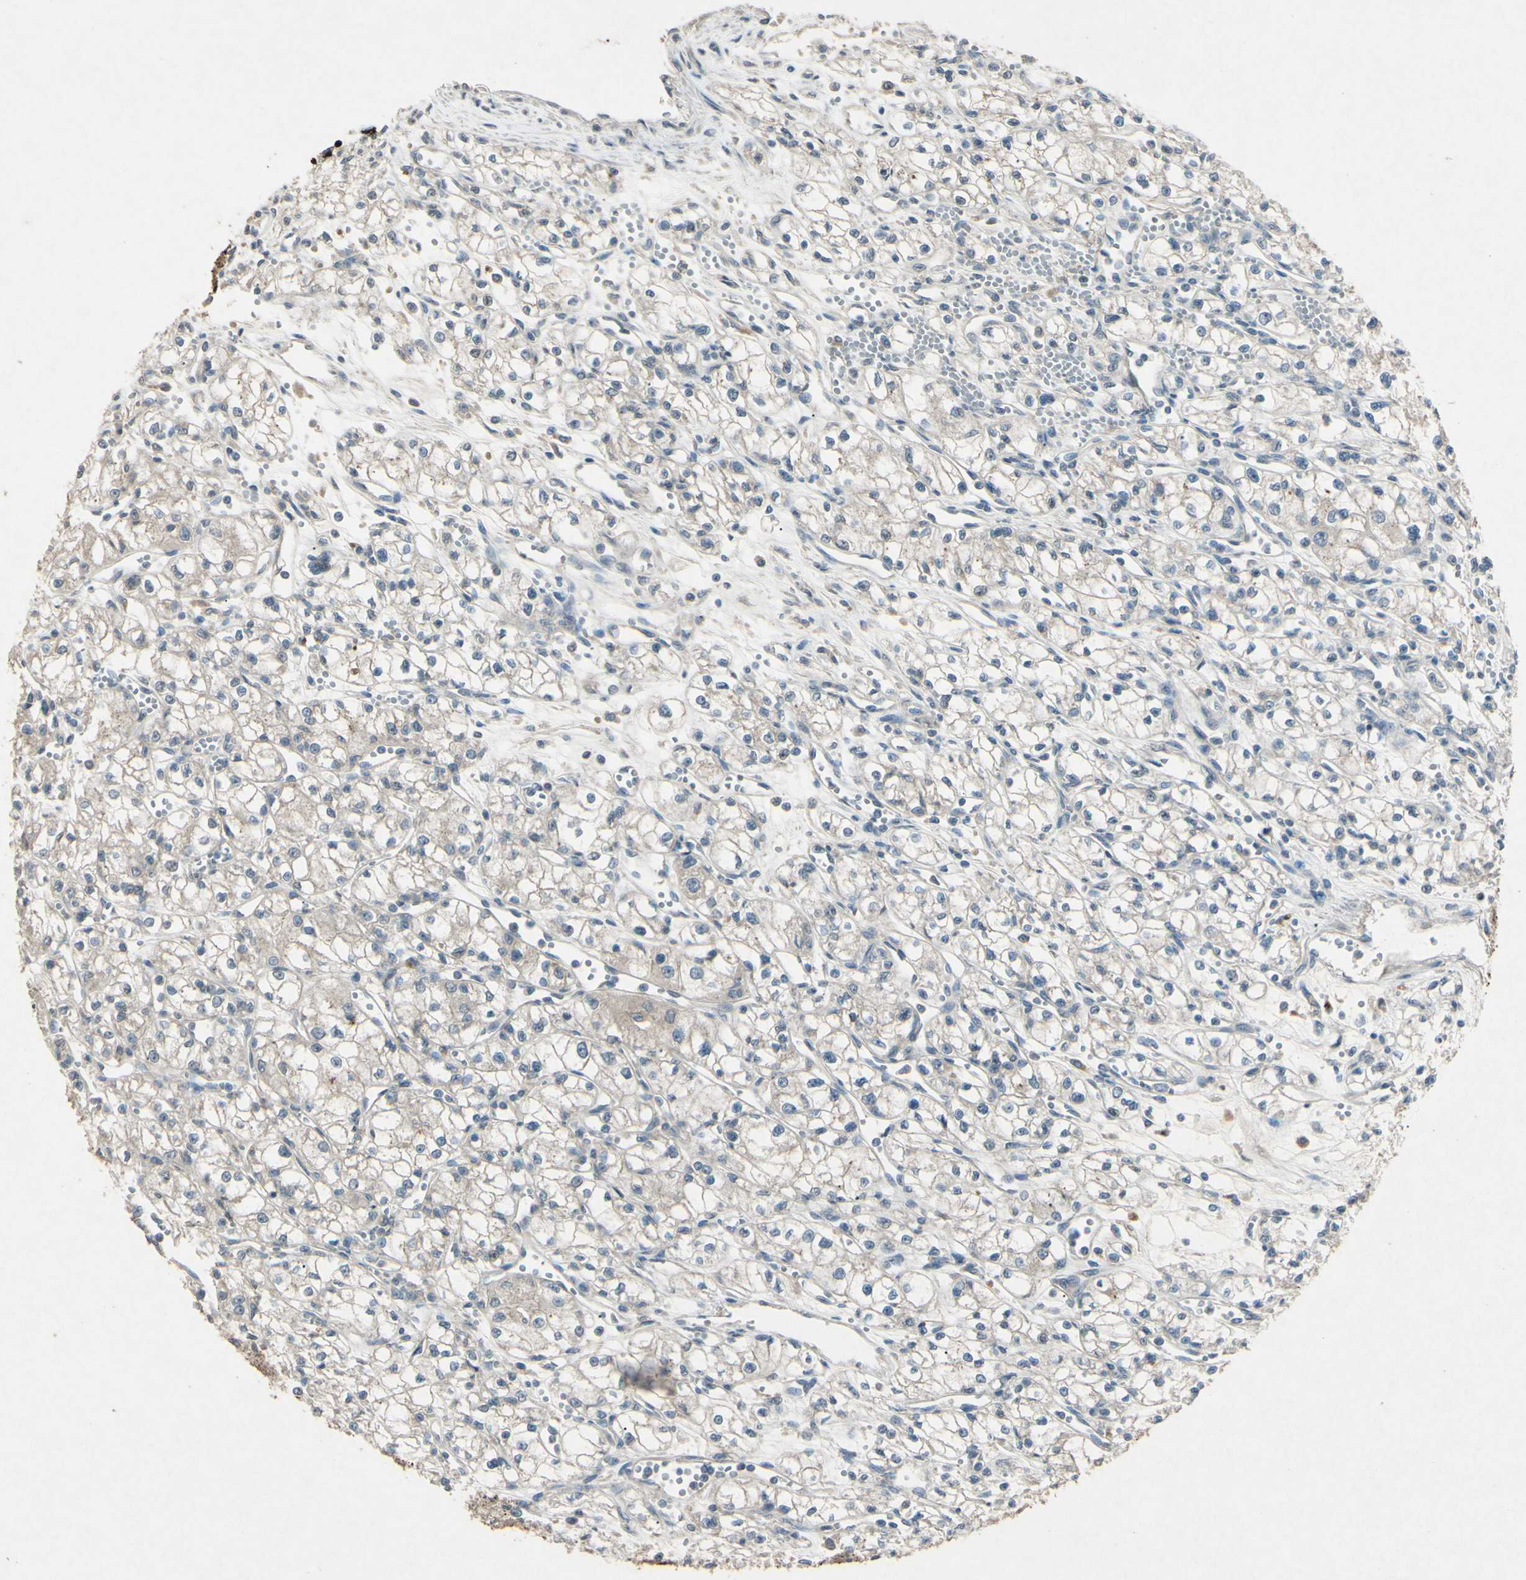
{"staining": {"intensity": "weak", "quantity": "<25%", "location": "cytoplasmic/membranous"}, "tissue": "renal cancer", "cell_type": "Tumor cells", "image_type": "cancer", "snomed": [{"axis": "morphology", "description": "Normal tissue, NOS"}, {"axis": "morphology", "description": "Adenocarcinoma, NOS"}, {"axis": "topography", "description": "Kidney"}], "caption": "A histopathology image of renal cancer stained for a protein shows no brown staining in tumor cells. The staining was performed using DAB to visualize the protein expression in brown, while the nuclei were stained in blue with hematoxylin (Magnification: 20x).", "gene": "TIMM21", "patient": {"sex": "male", "age": 59}}